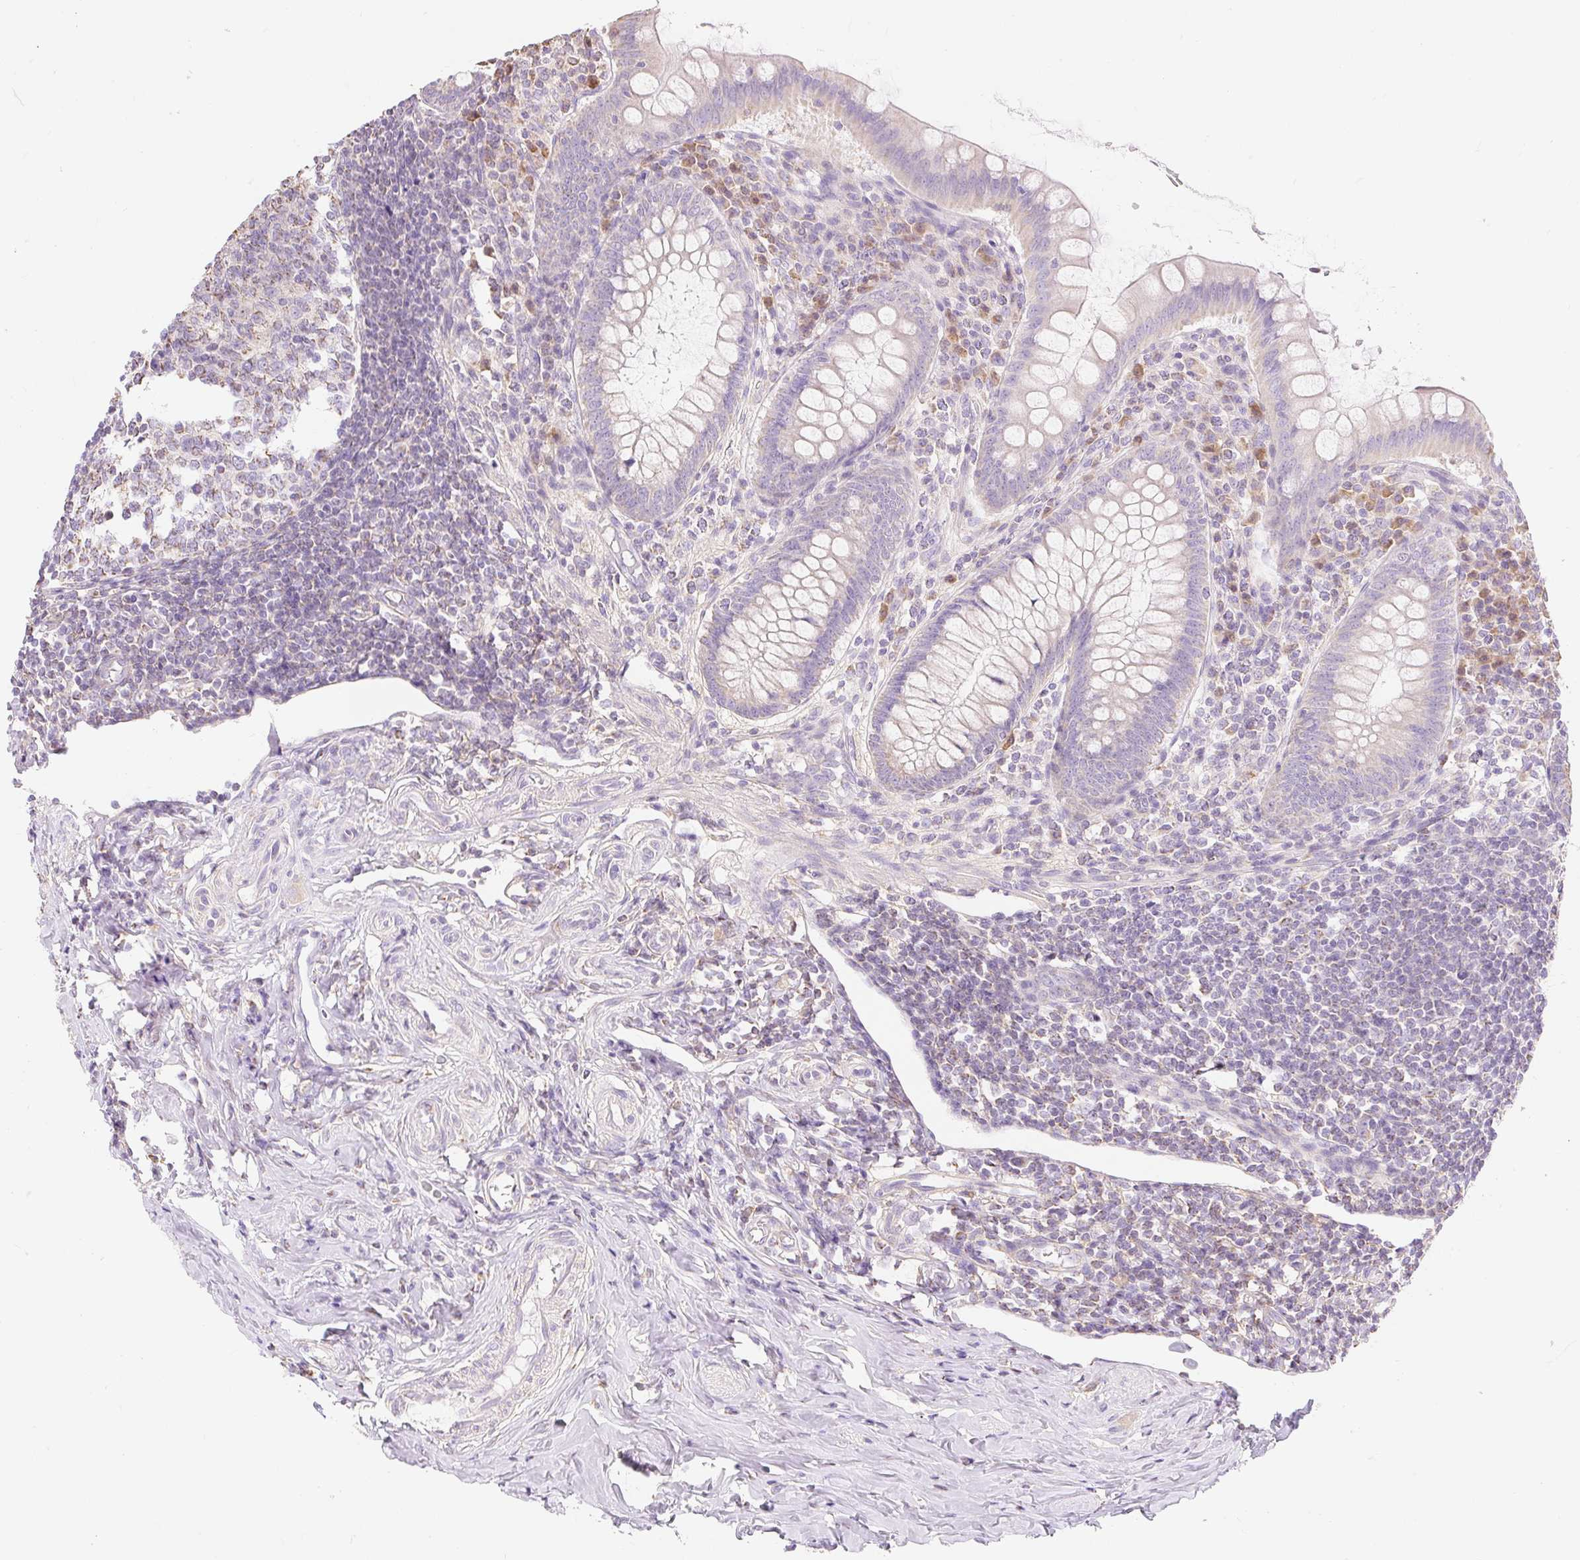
{"staining": {"intensity": "weak", "quantity": "<25%", "location": "cytoplasmic/membranous"}, "tissue": "appendix", "cell_type": "Glandular cells", "image_type": "normal", "snomed": [{"axis": "morphology", "description": "Normal tissue, NOS"}, {"axis": "topography", "description": "Appendix"}], "caption": "Protein analysis of unremarkable appendix exhibits no significant expression in glandular cells.", "gene": "DHX35", "patient": {"sex": "female", "age": 33}}